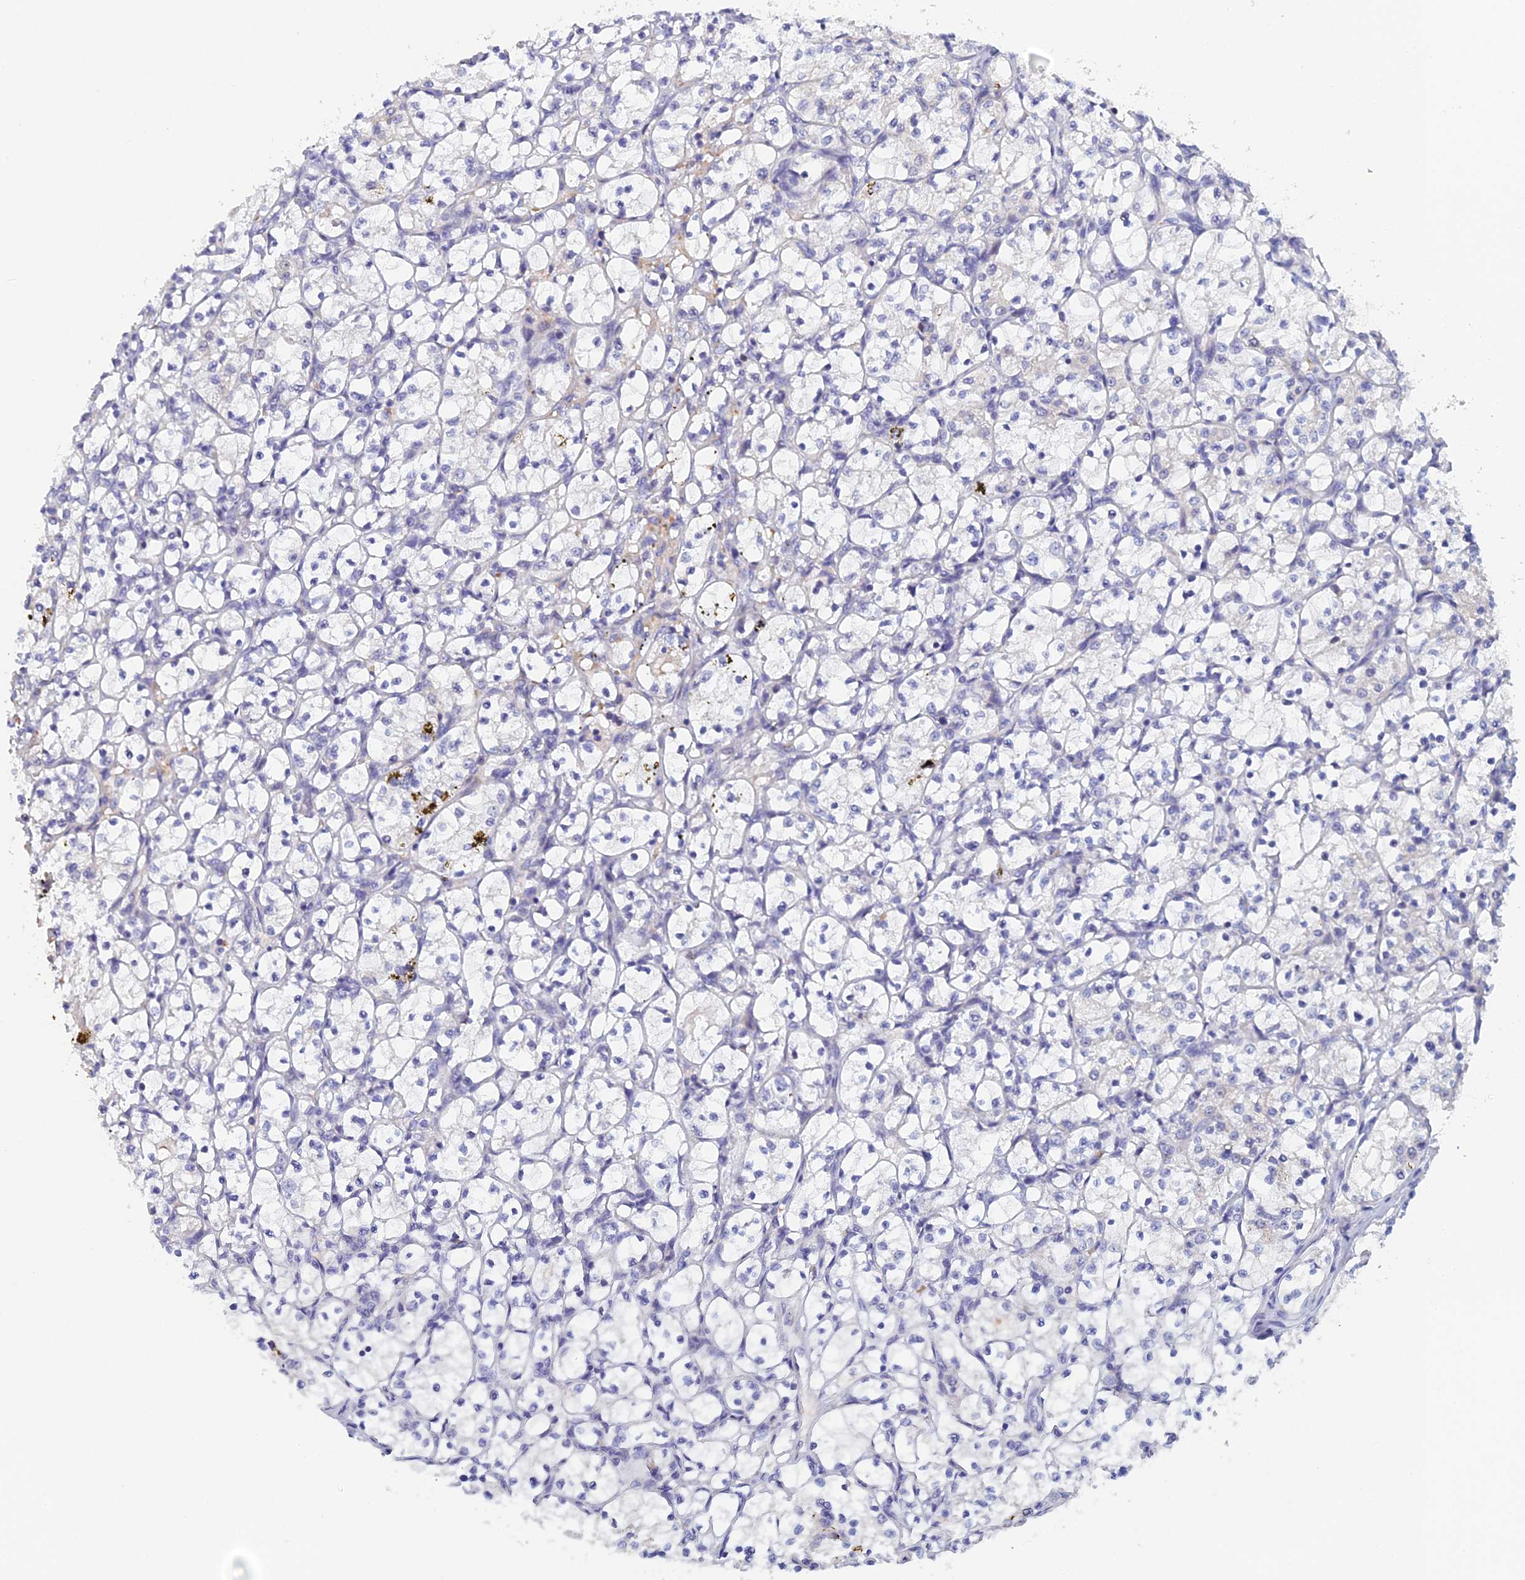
{"staining": {"intensity": "negative", "quantity": "none", "location": "none"}, "tissue": "renal cancer", "cell_type": "Tumor cells", "image_type": "cancer", "snomed": [{"axis": "morphology", "description": "Adenocarcinoma, NOS"}, {"axis": "topography", "description": "Kidney"}], "caption": "This is an immunohistochemistry (IHC) histopathology image of renal adenocarcinoma. There is no staining in tumor cells.", "gene": "GIPC1", "patient": {"sex": "female", "age": 69}}